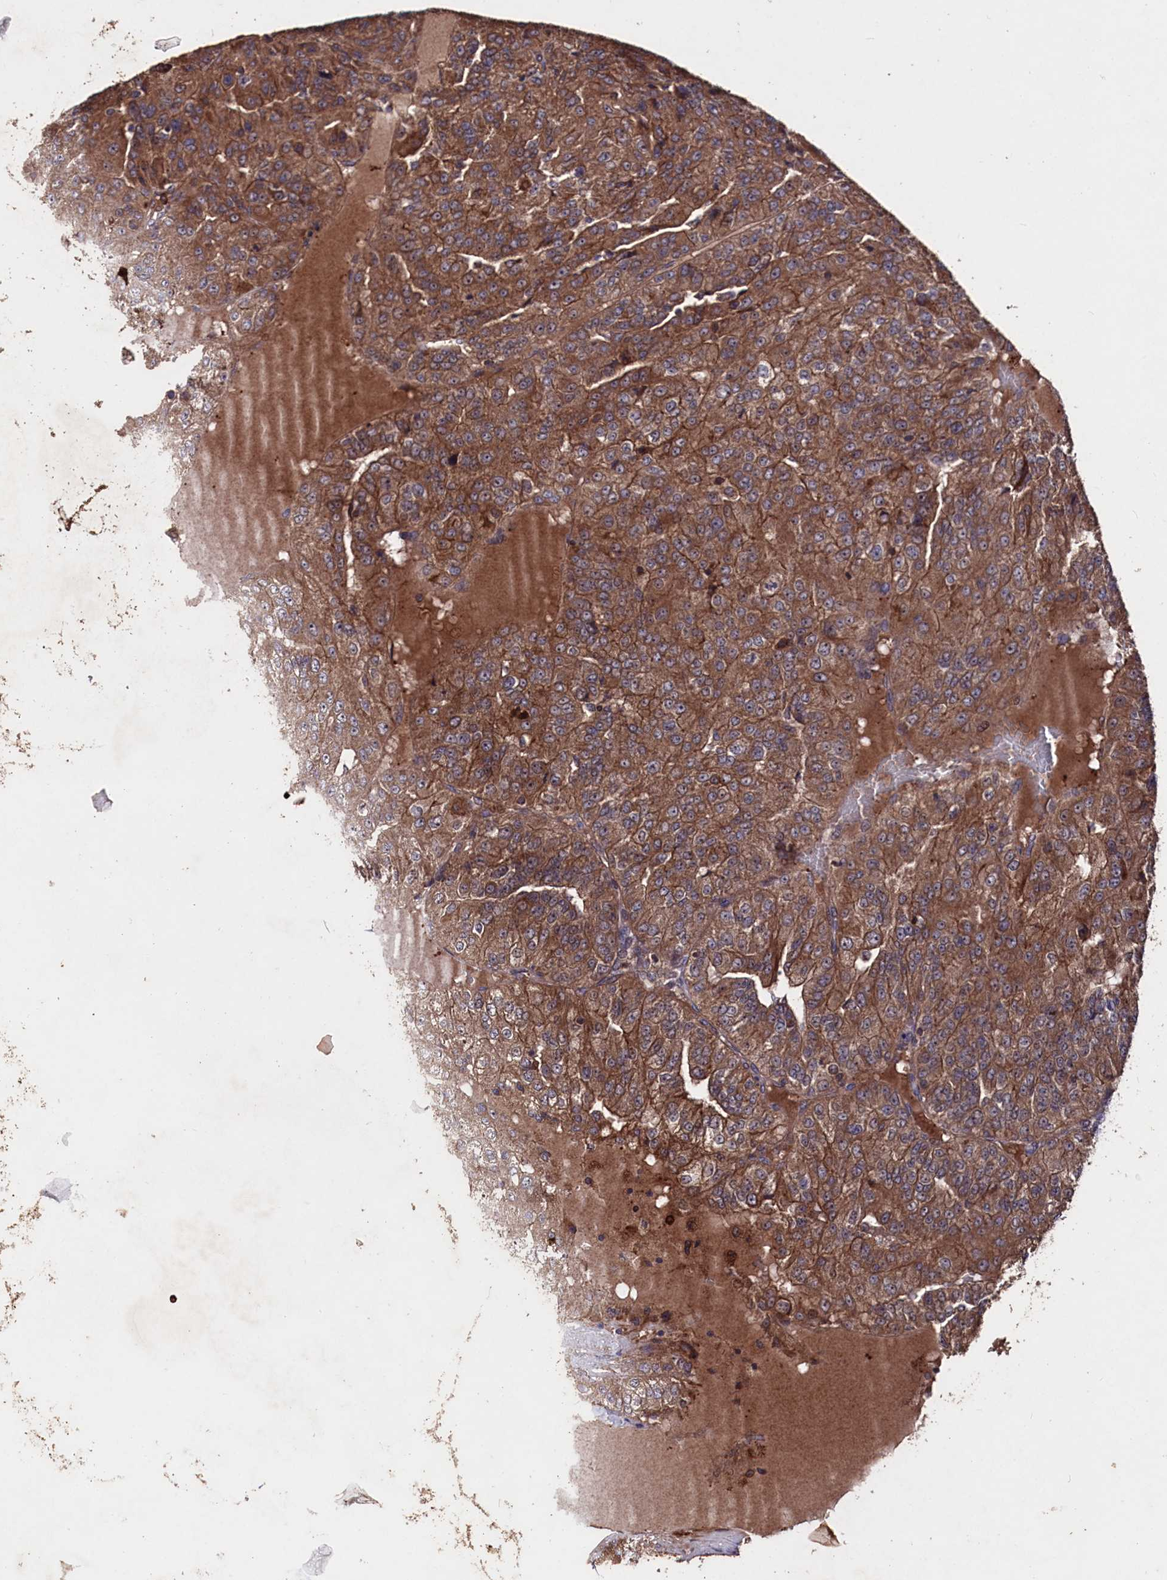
{"staining": {"intensity": "moderate", "quantity": ">75%", "location": "cytoplasmic/membranous"}, "tissue": "renal cancer", "cell_type": "Tumor cells", "image_type": "cancer", "snomed": [{"axis": "morphology", "description": "Adenocarcinoma, NOS"}, {"axis": "topography", "description": "Kidney"}], "caption": "DAB immunohistochemical staining of human renal adenocarcinoma displays moderate cytoplasmic/membranous protein staining in approximately >75% of tumor cells.", "gene": "MYO1H", "patient": {"sex": "female", "age": 63}}